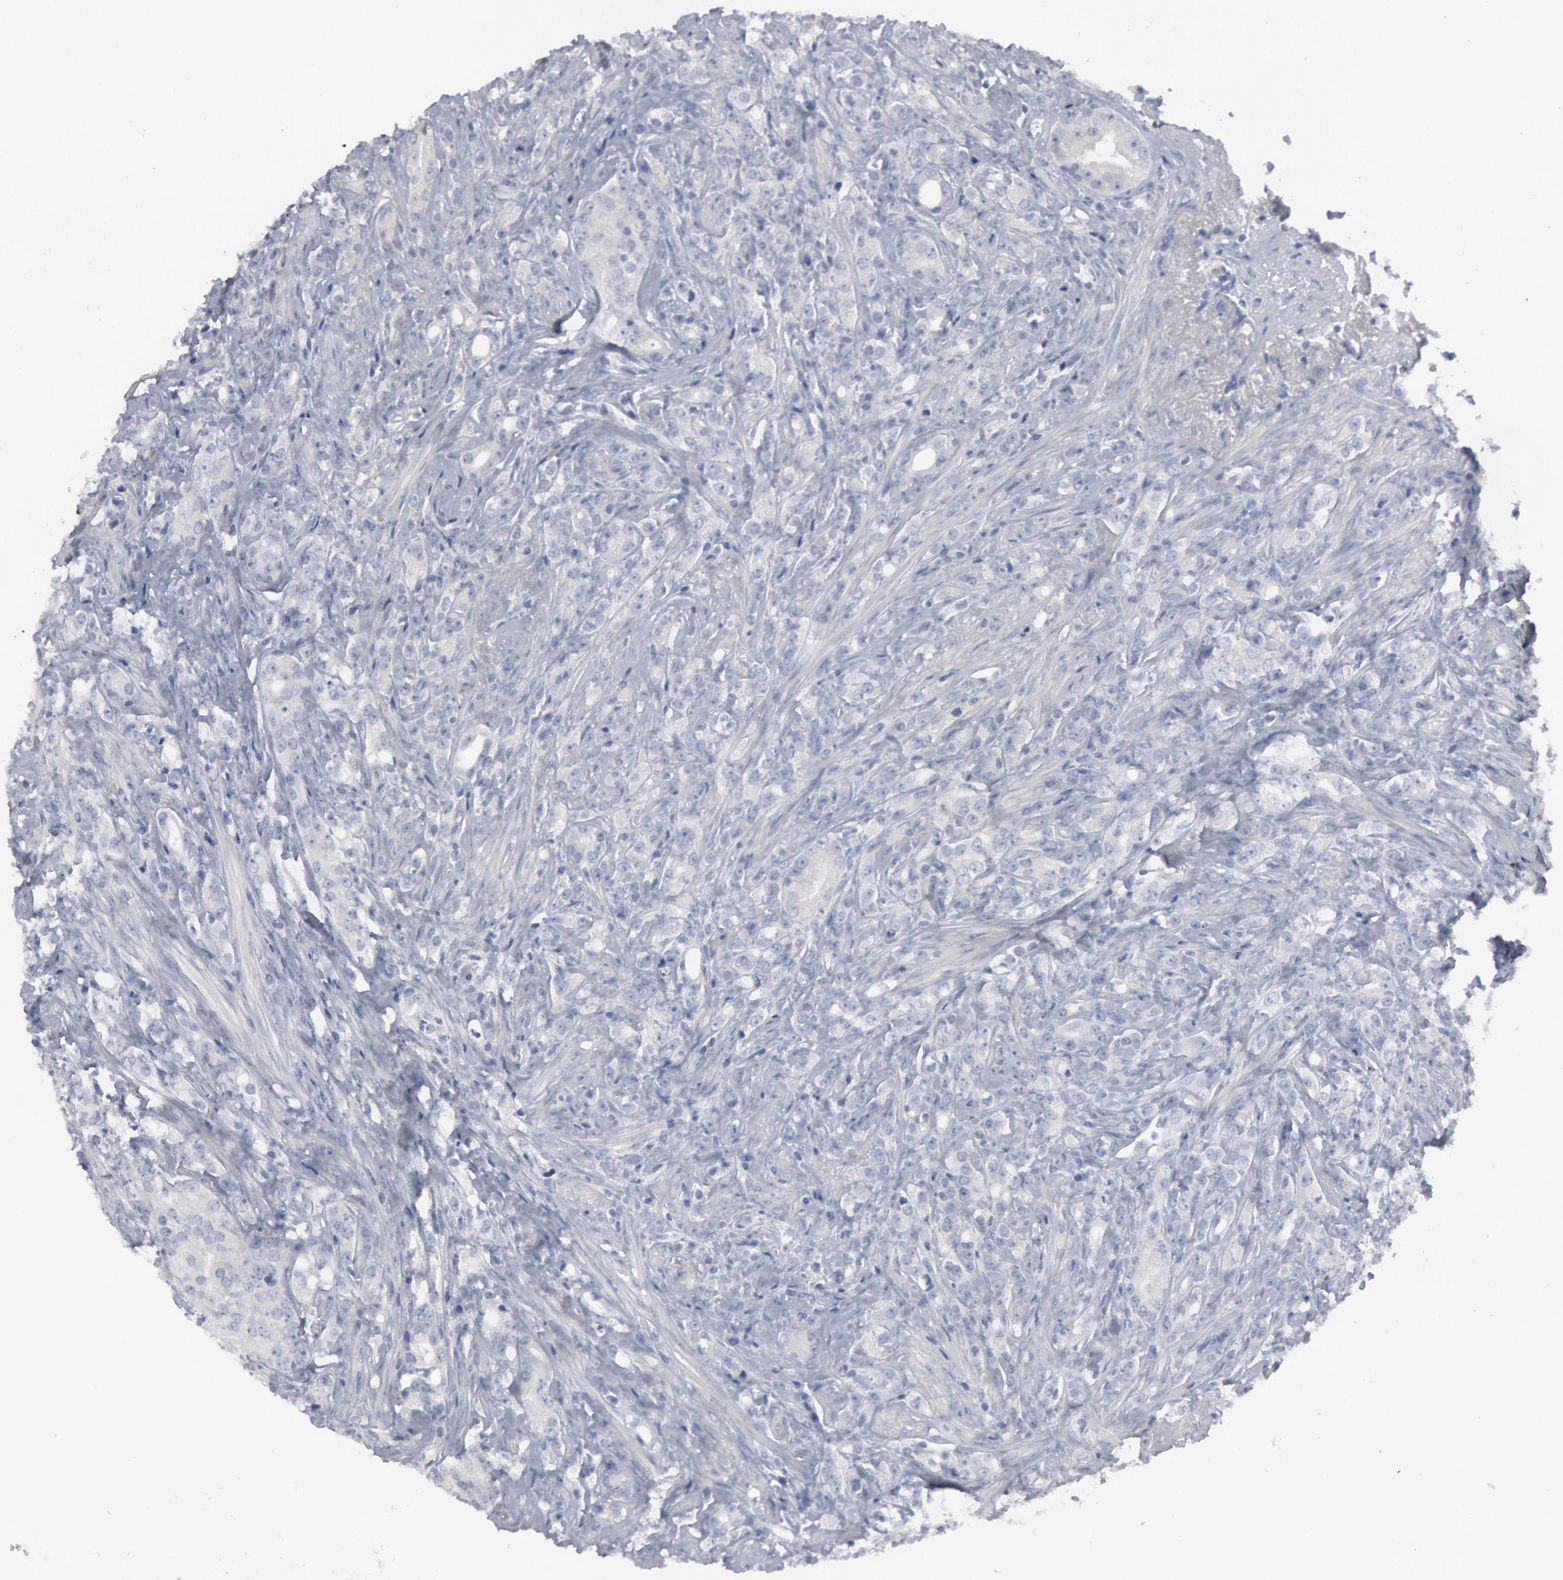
{"staining": {"intensity": "negative", "quantity": "none", "location": "none"}, "tissue": "prostate cancer", "cell_type": "Tumor cells", "image_type": "cancer", "snomed": [{"axis": "morphology", "description": "Adenocarcinoma, Medium grade"}, {"axis": "topography", "description": "Prostate"}], "caption": "Immunohistochemical staining of prostate medium-grade adenocarcinoma displays no significant expression in tumor cells.", "gene": "DMC1", "patient": {"sex": "male", "age": 59}}